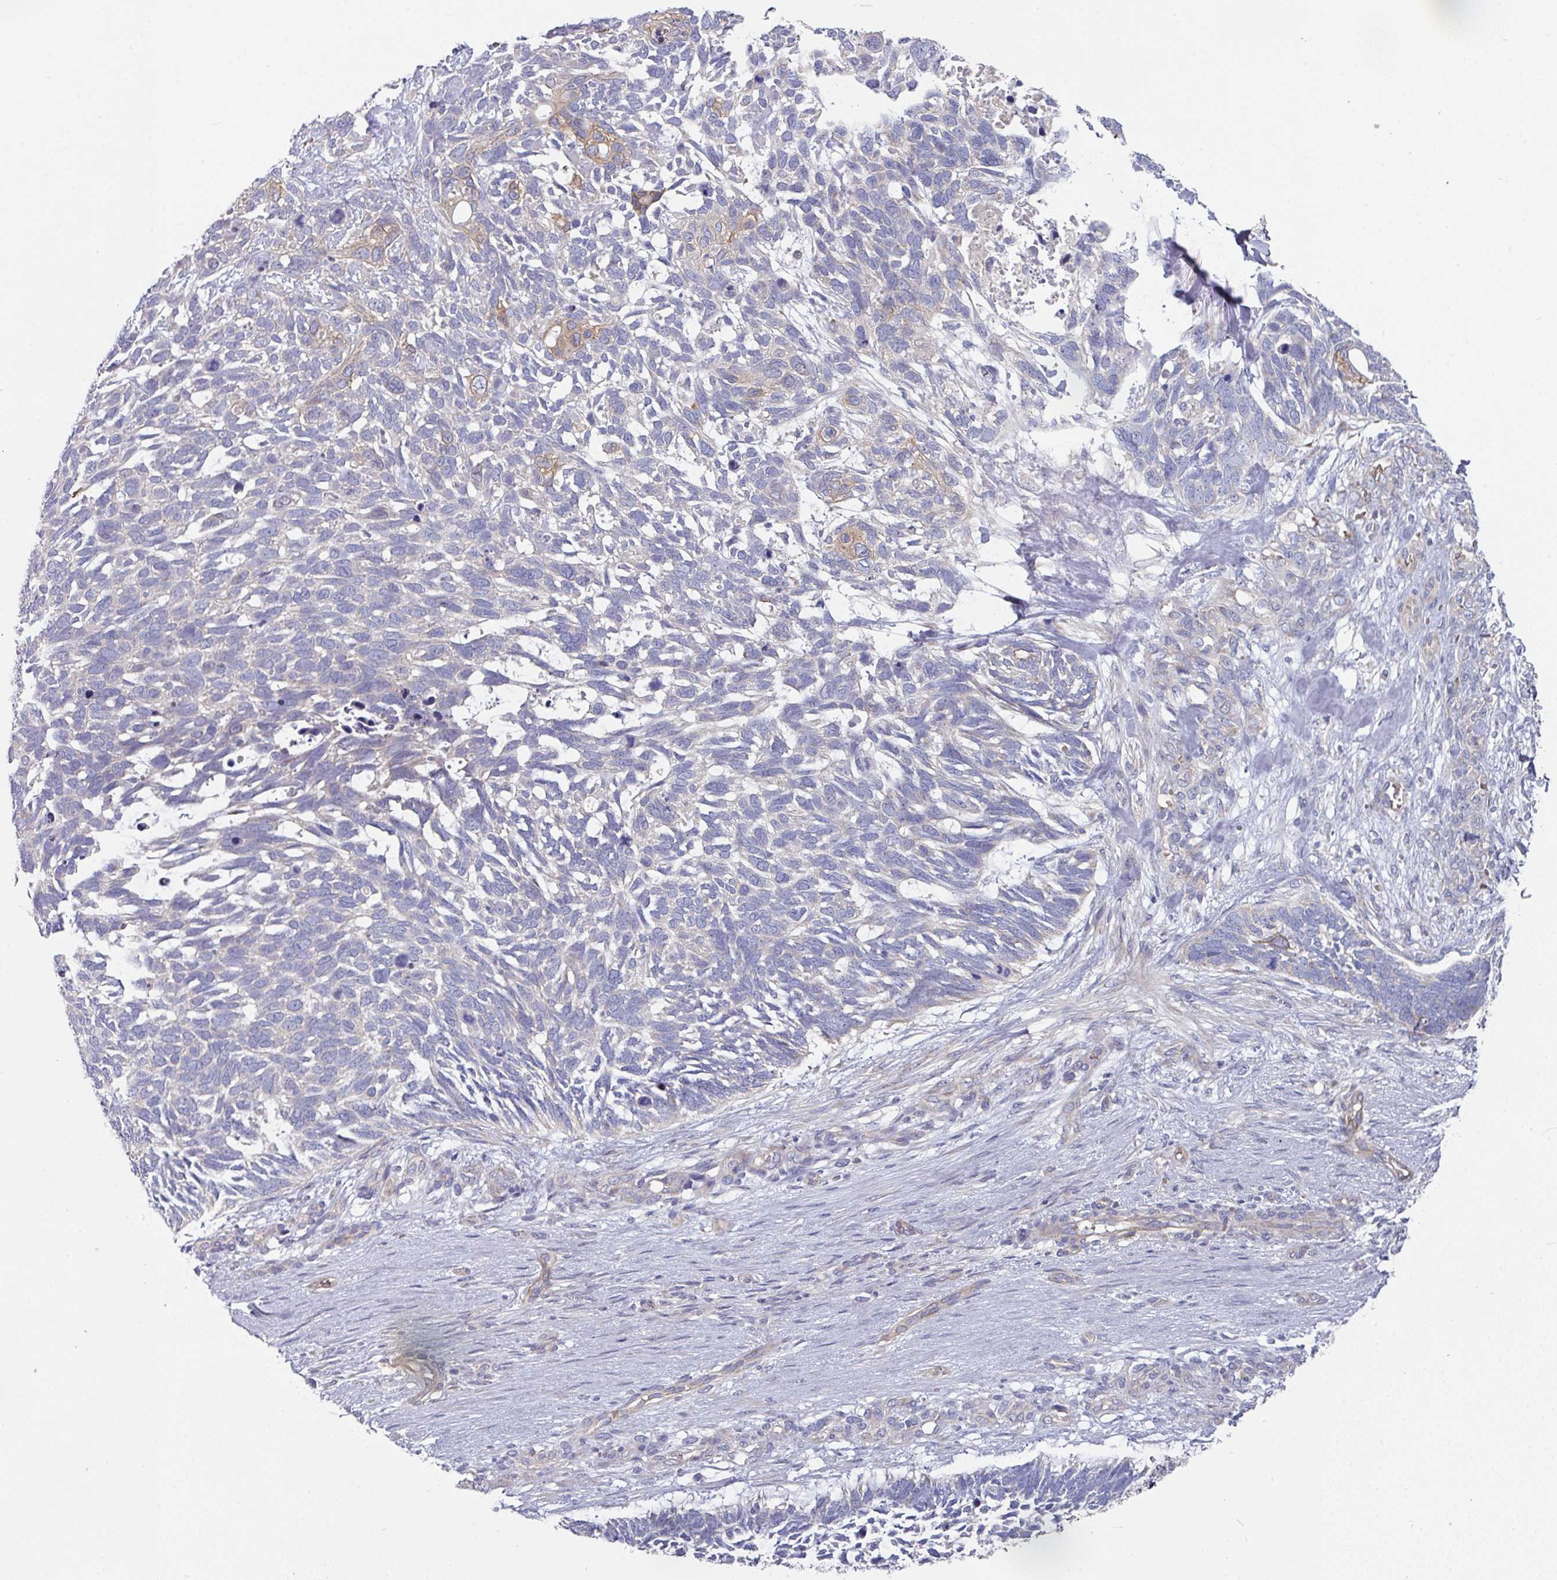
{"staining": {"intensity": "negative", "quantity": "none", "location": "none"}, "tissue": "skin cancer", "cell_type": "Tumor cells", "image_type": "cancer", "snomed": [{"axis": "morphology", "description": "Basal cell carcinoma"}, {"axis": "topography", "description": "Skin"}], "caption": "Immunohistochemistry (IHC) histopathology image of human skin basal cell carcinoma stained for a protein (brown), which shows no positivity in tumor cells.", "gene": "PYROXD2", "patient": {"sex": "male", "age": 88}}